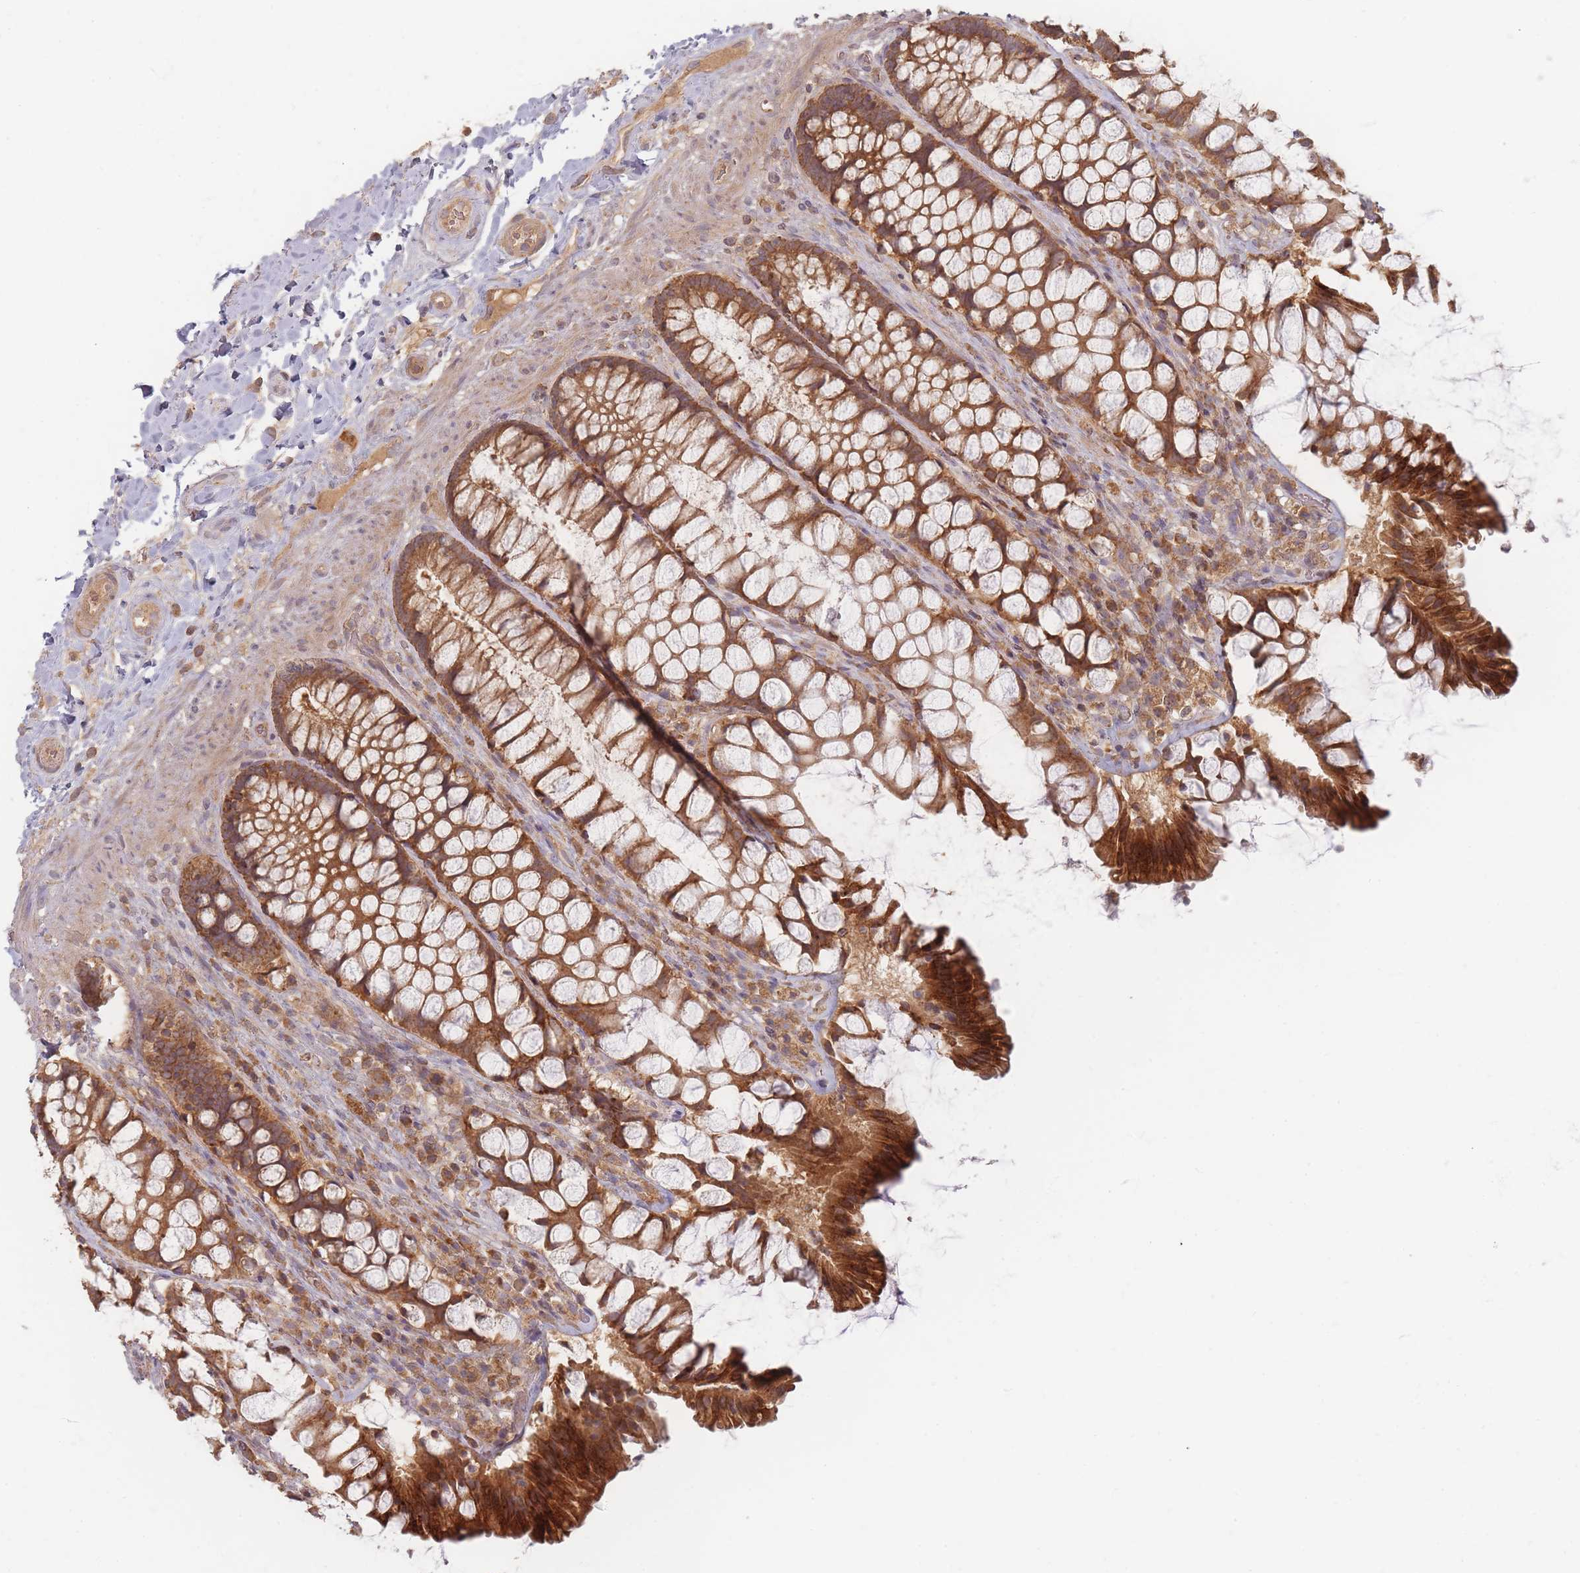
{"staining": {"intensity": "strong", "quantity": ">75%", "location": "cytoplasmic/membranous"}, "tissue": "rectum", "cell_type": "Glandular cells", "image_type": "normal", "snomed": [{"axis": "morphology", "description": "Normal tissue, NOS"}, {"axis": "topography", "description": "Rectum"}], "caption": "Protein expression analysis of benign rectum demonstrates strong cytoplasmic/membranous positivity in about >75% of glandular cells.", "gene": "SLC35F3", "patient": {"sex": "female", "age": 58}}